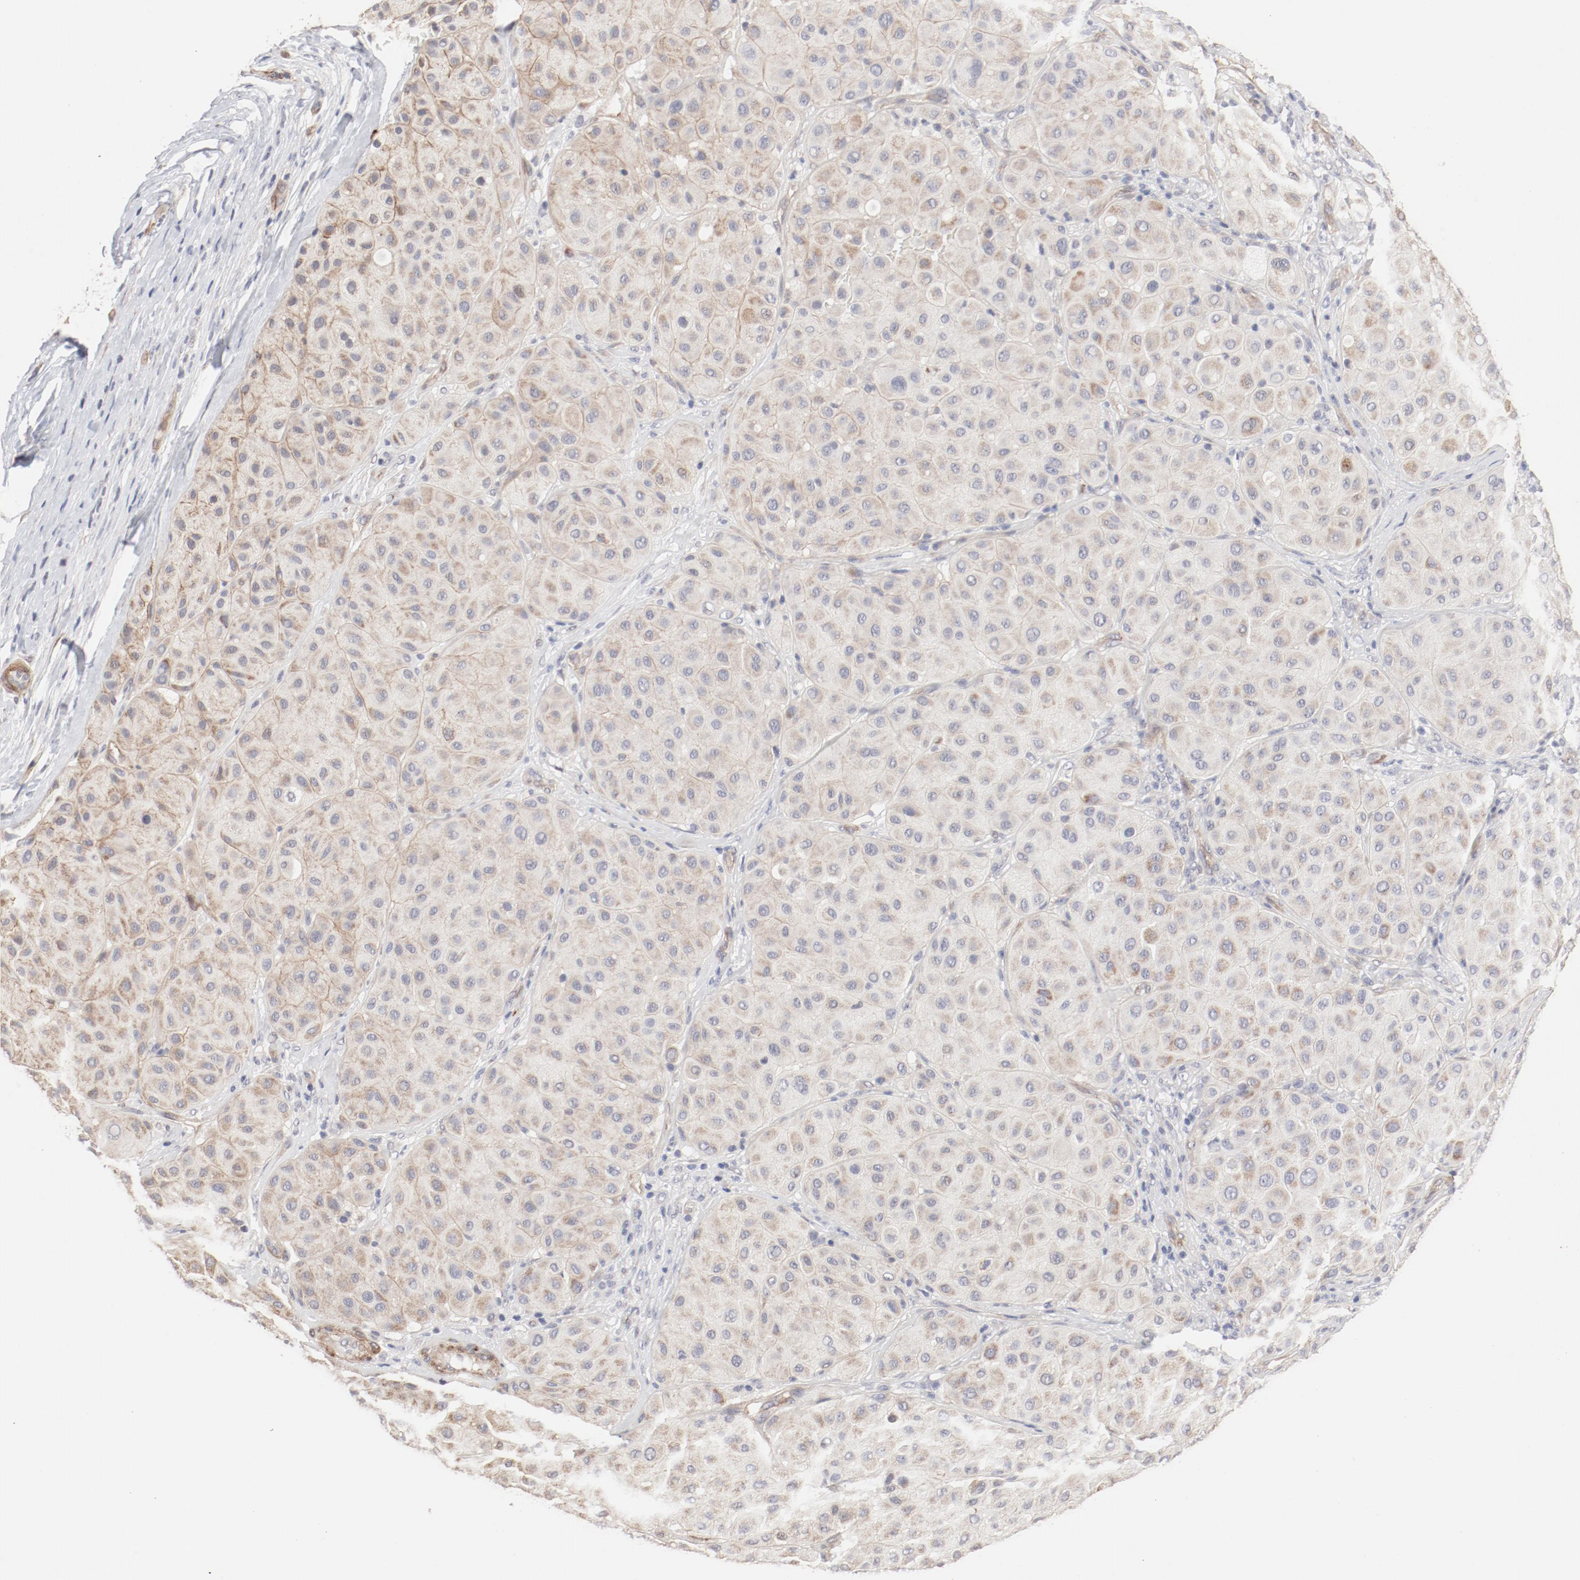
{"staining": {"intensity": "negative", "quantity": "none", "location": "none"}, "tissue": "melanoma", "cell_type": "Tumor cells", "image_type": "cancer", "snomed": [{"axis": "morphology", "description": "Normal tissue, NOS"}, {"axis": "morphology", "description": "Malignant melanoma, Metastatic site"}, {"axis": "topography", "description": "Skin"}], "caption": "Image shows no protein staining in tumor cells of melanoma tissue.", "gene": "MAGED4", "patient": {"sex": "male", "age": 41}}